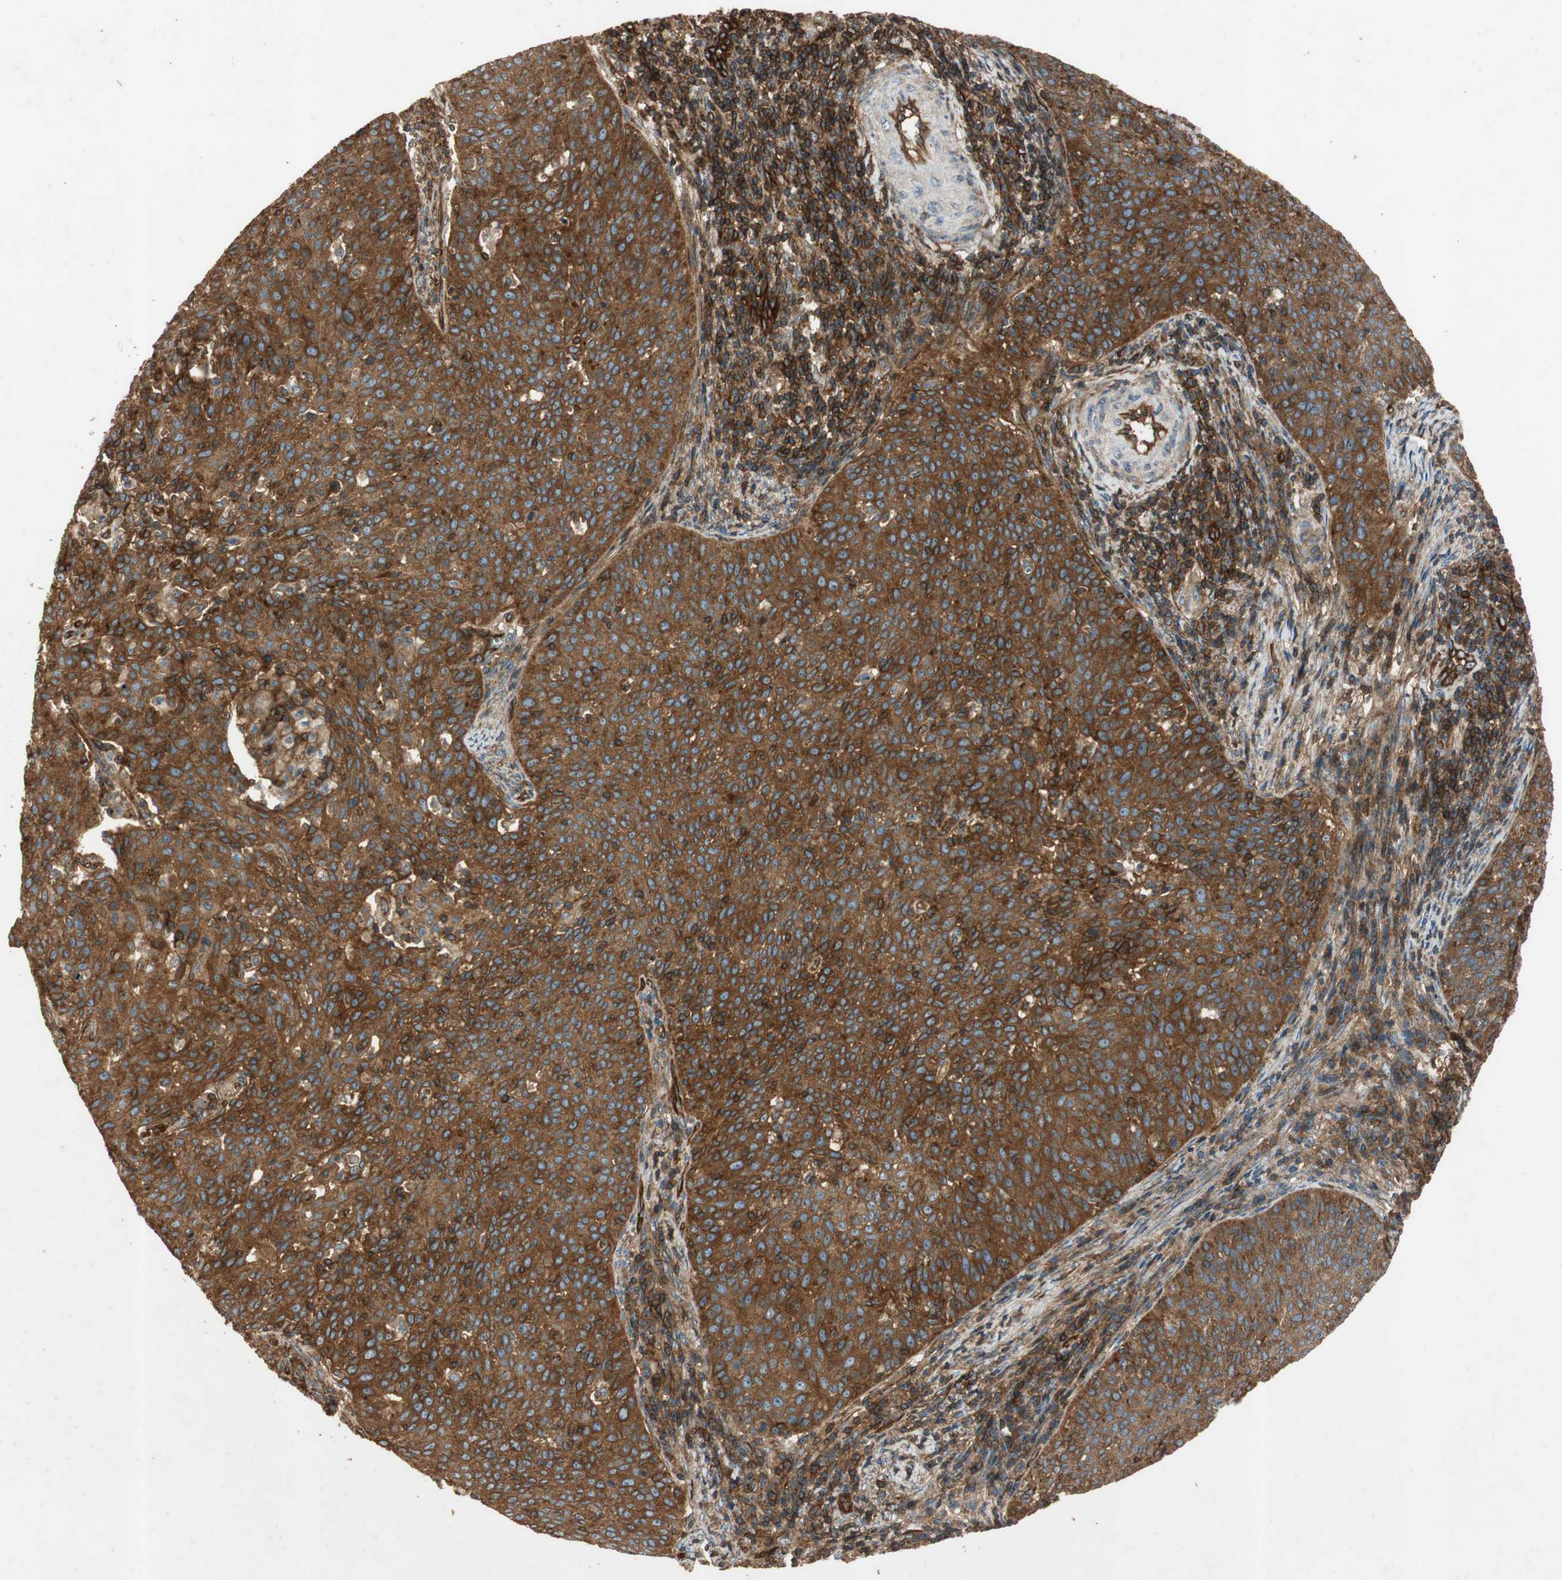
{"staining": {"intensity": "strong", "quantity": ">75%", "location": "cytoplasmic/membranous"}, "tissue": "cervical cancer", "cell_type": "Tumor cells", "image_type": "cancer", "snomed": [{"axis": "morphology", "description": "Squamous cell carcinoma, NOS"}, {"axis": "topography", "description": "Cervix"}], "caption": "A brown stain shows strong cytoplasmic/membranous expression of a protein in human cervical squamous cell carcinoma tumor cells. The staining is performed using DAB (3,3'-diaminobenzidine) brown chromogen to label protein expression. The nuclei are counter-stained blue using hematoxylin.", "gene": "BTN3A3", "patient": {"sex": "female", "age": 38}}